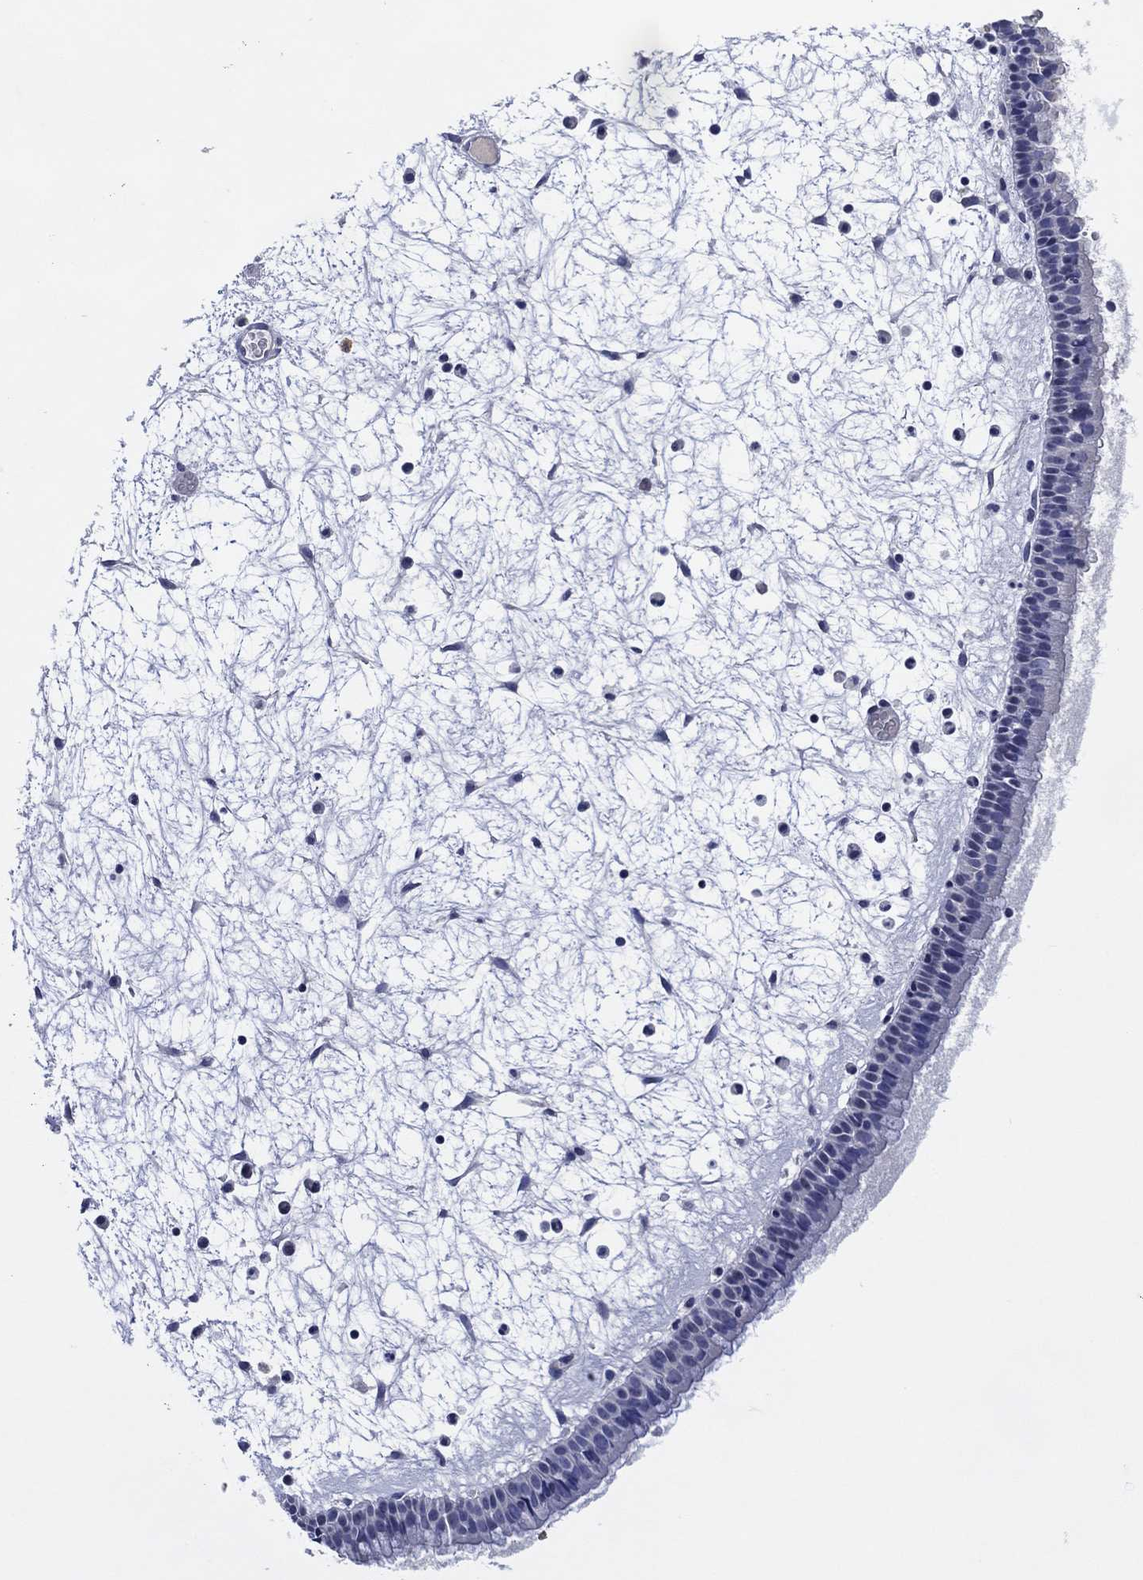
{"staining": {"intensity": "negative", "quantity": "none", "location": "none"}, "tissue": "nasopharynx", "cell_type": "Respiratory epithelial cells", "image_type": "normal", "snomed": [{"axis": "morphology", "description": "Normal tissue, NOS"}, {"axis": "topography", "description": "Nasopharynx"}], "caption": "An image of nasopharynx stained for a protein exhibits no brown staining in respiratory epithelial cells.", "gene": "USP26", "patient": {"sex": "male", "age": 58}}